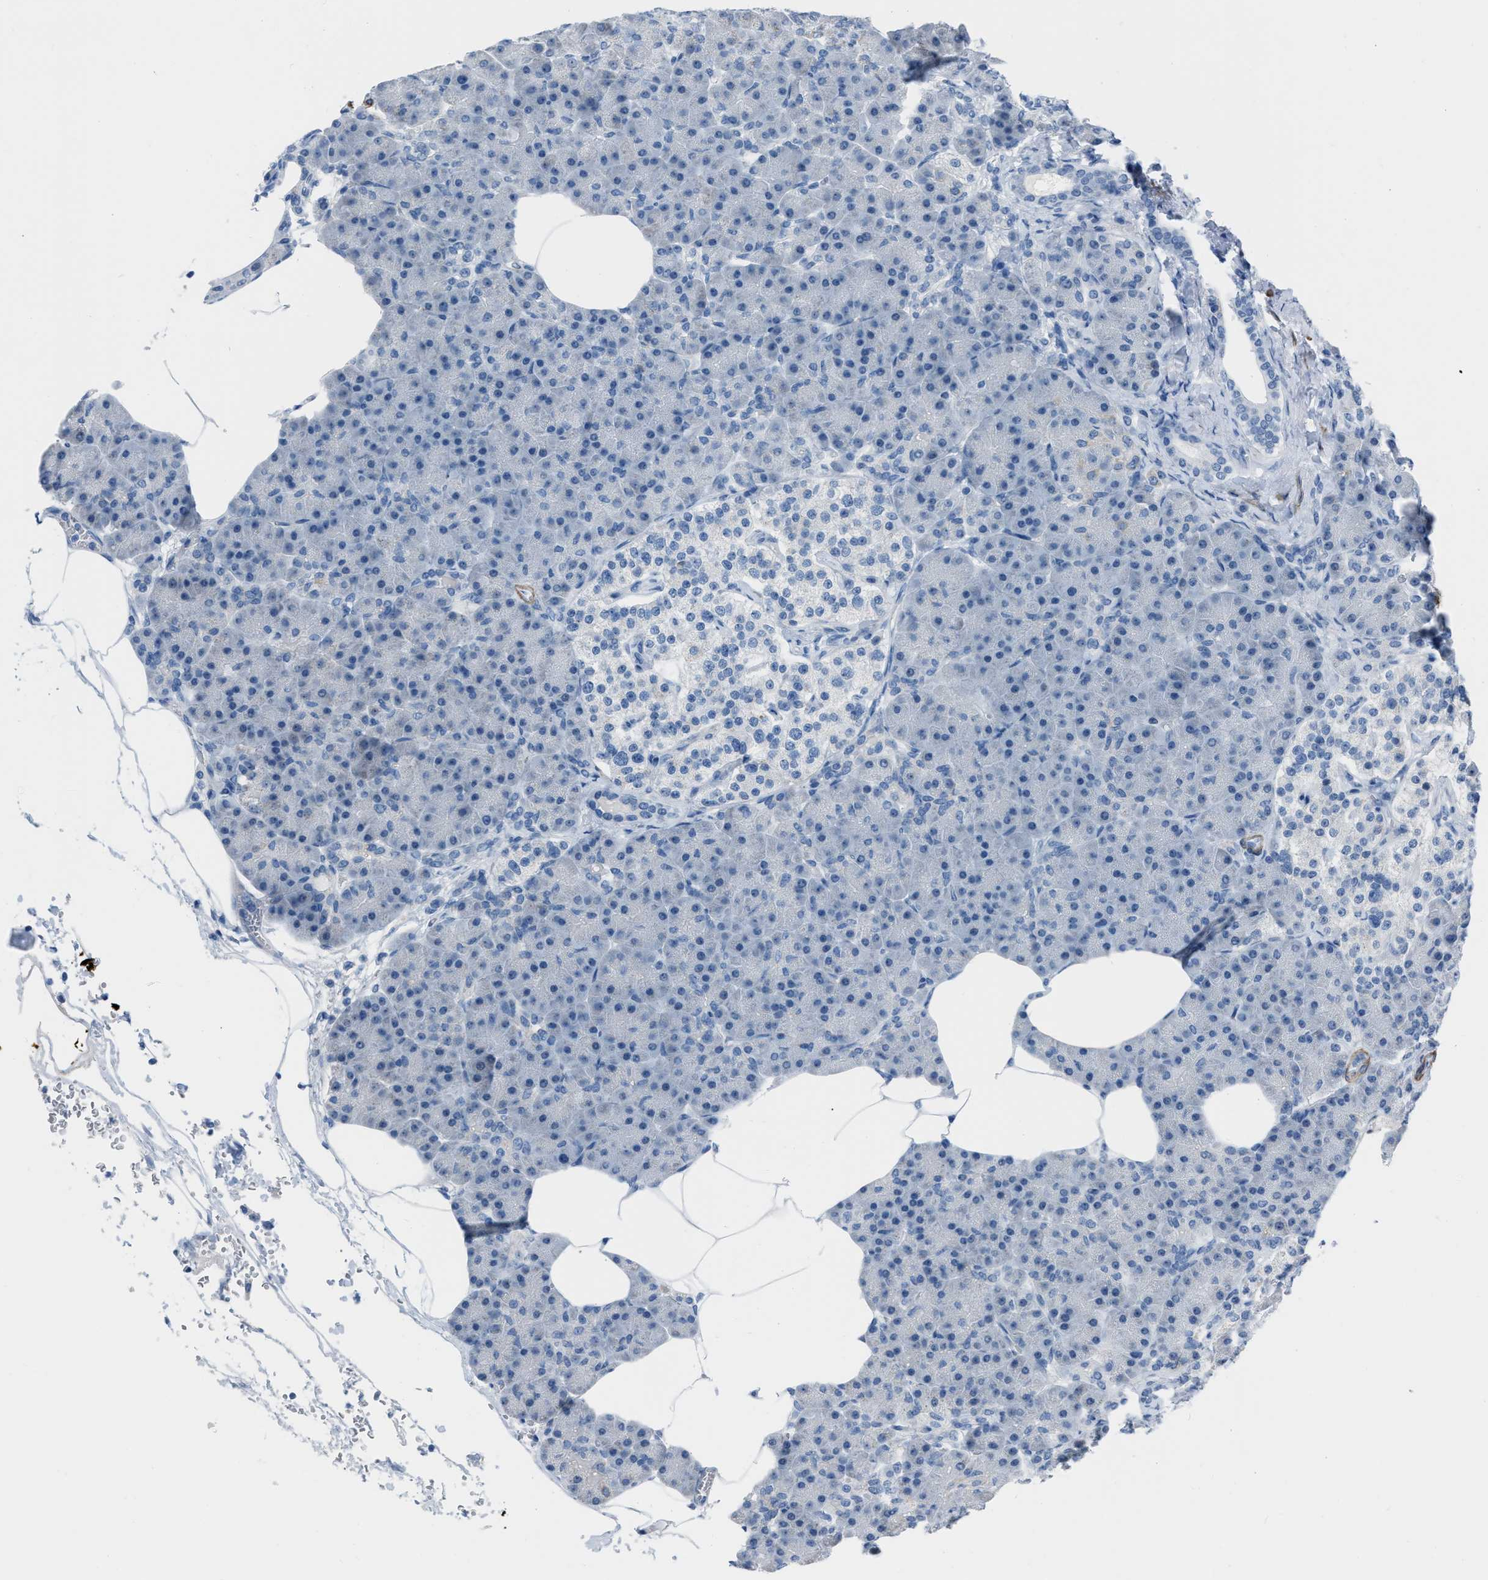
{"staining": {"intensity": "negative", "quantity": "none", "location": "none"}, "tissue": "pancreas", "cell_type": "Exocrine glandular cells", "image_type": "normal", "snomed": [{"axis": "morphology", "description": "Normal tissue, NOS"}, {"axis": "topography", "description": "Pancreas"}], "caption": "DAB immunohistochemical staining of unremarkable pancreas reveals no significant staining in exocrine glandular cells.", "gene": "SPATC1L", "patient": {"sex": "female", "age": 70}}